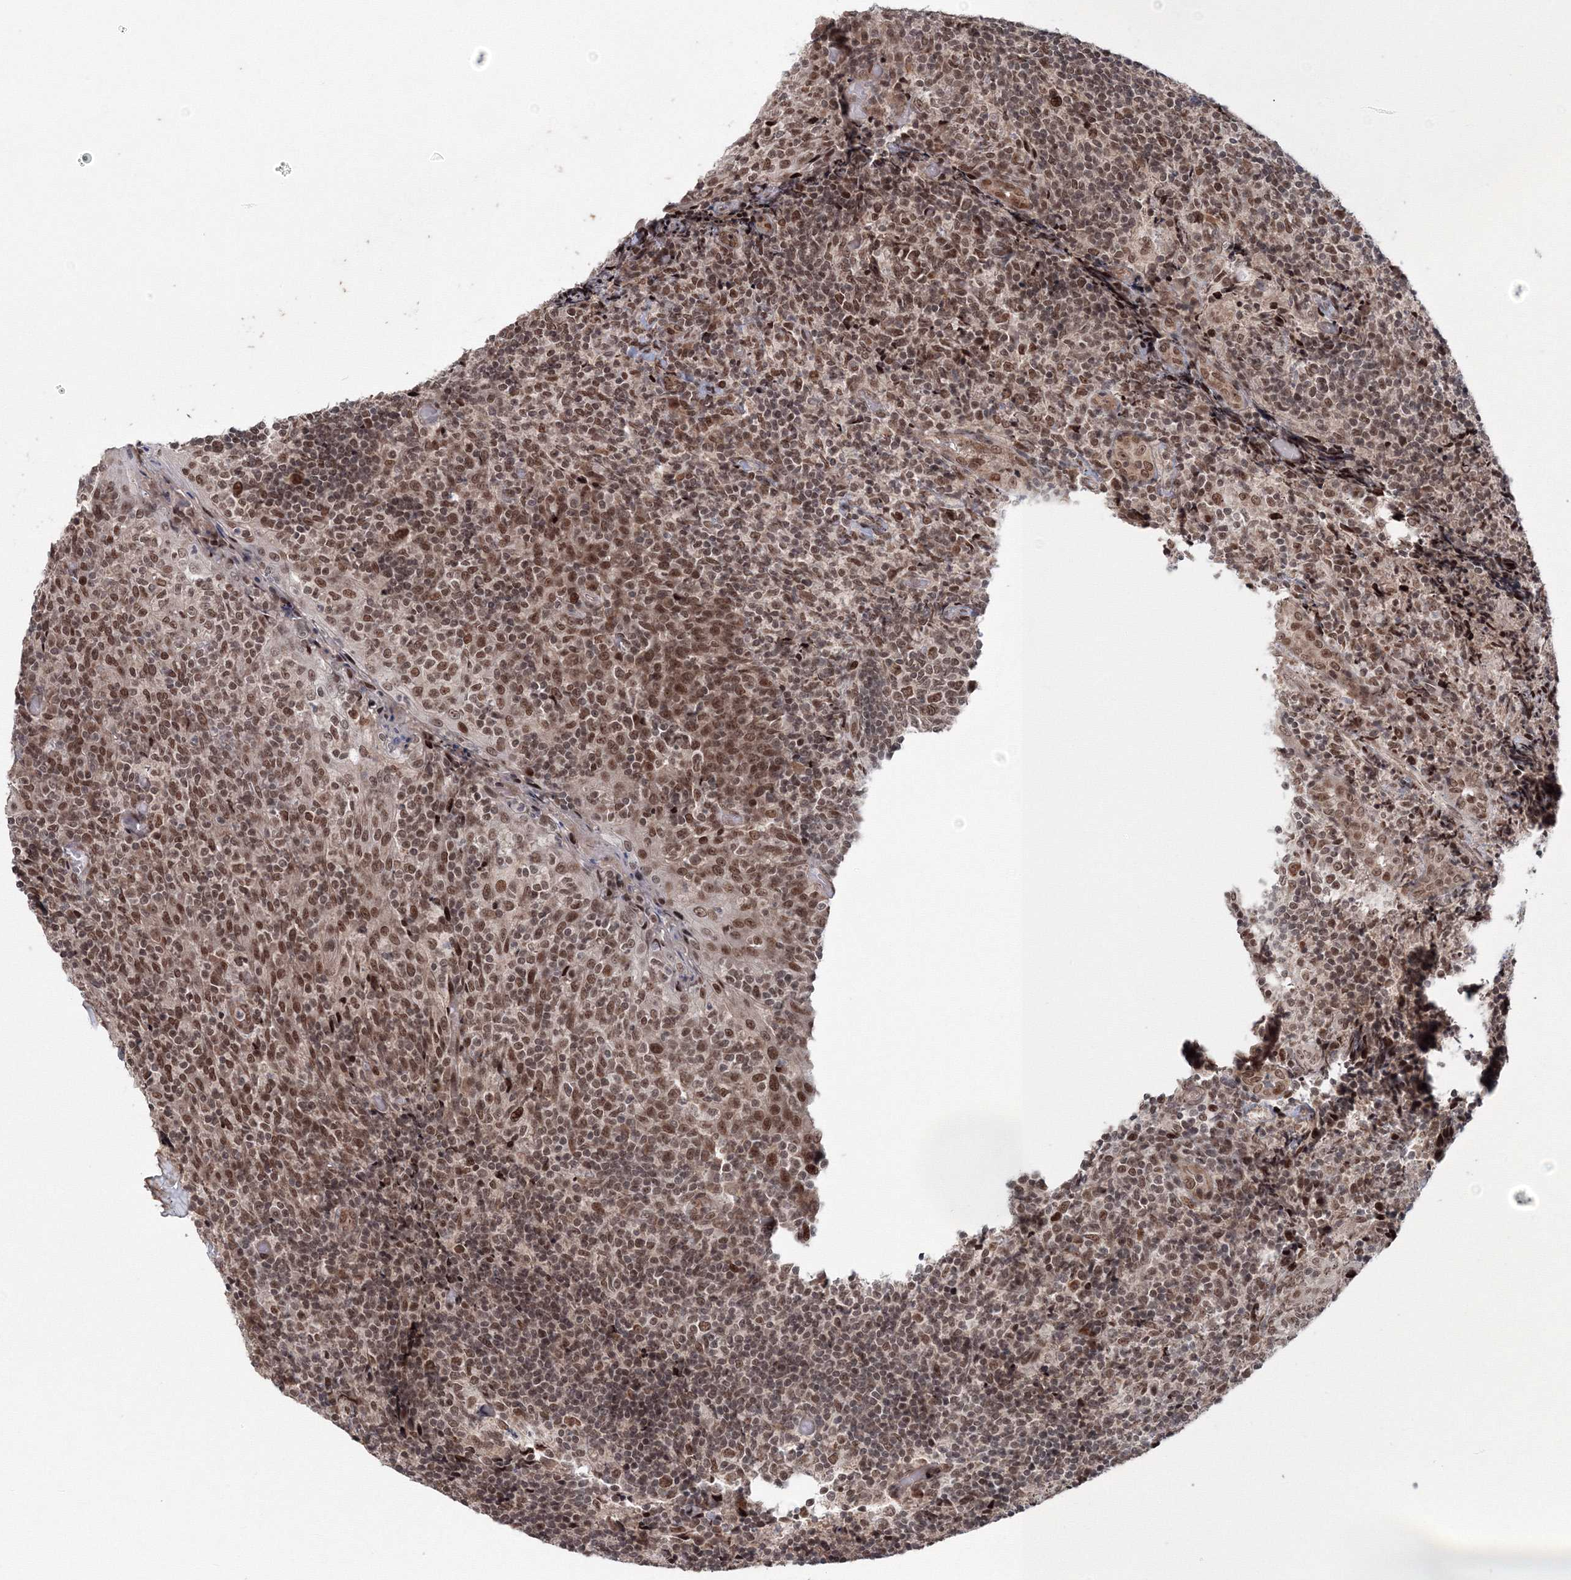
{"staining": {"intensity": "moderate", "quantity": ">75%", "location": "nuclear"}, "tissue": "tonsil", "cell_type": "Germinal center cells", "image_type": "normal", "snomed": [{"axis": "morphology", "description": "Normal tissue, NOS"}, {"axis": "topography", "description": "Tonsil"}], "caption": "Brown immunohistochemical staining in benign tonsil displays moderate nuclear expression in about >75% of germinal center cells. (IHC, brightfield microscopy, high magnification).", "gene": "NOA1", "patient": {"sex": "female", "age": 19}}